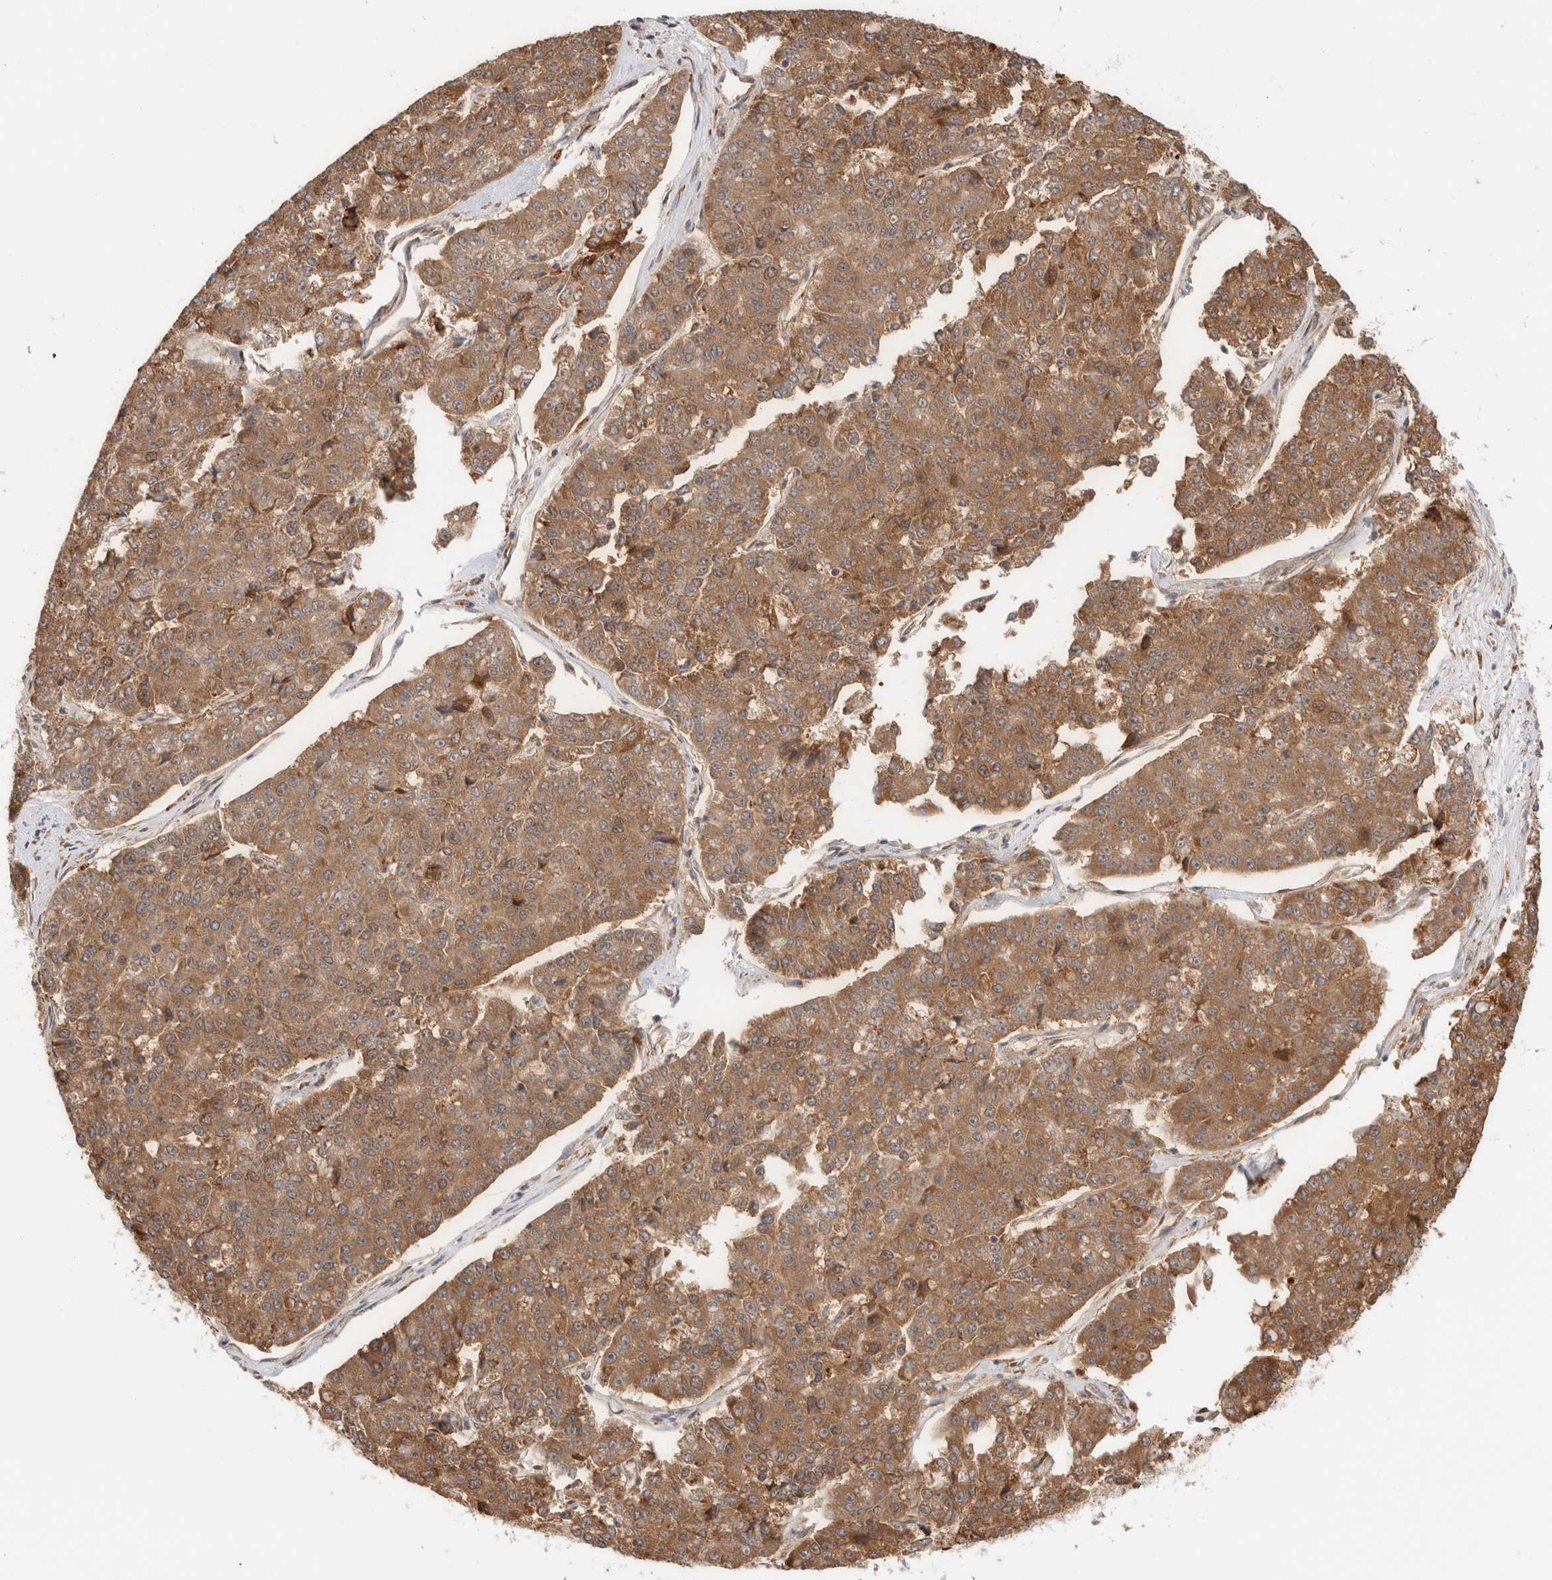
{"staining": {"intensity": "moderate", "quantity": ">75%", "location": "cytoplasmic/membranous"}, "tissue": "pancreatic cancer", "cell_type": "Tumor cells", "image_type": "cancer", "snomed": [{"axis": "morphology", "description": "Adenocarcinoma, NOS"}, {"axis": "topography", "description": "Pancreas"}], "caption": "Immunohistochemical staining of human adenocarcinoma (pancreatic) demonstrates moderate cytoplasmic/membranous protein expression in about >75% of tumor cells. Using DAB (3,3'-diaminobenzidine) (brown) and hematoxylin (blue) stains, captured at high magnification using brightfield microscopy.", "gene": "ACTL9", "patient": {"sex": "male", "age": 50}}